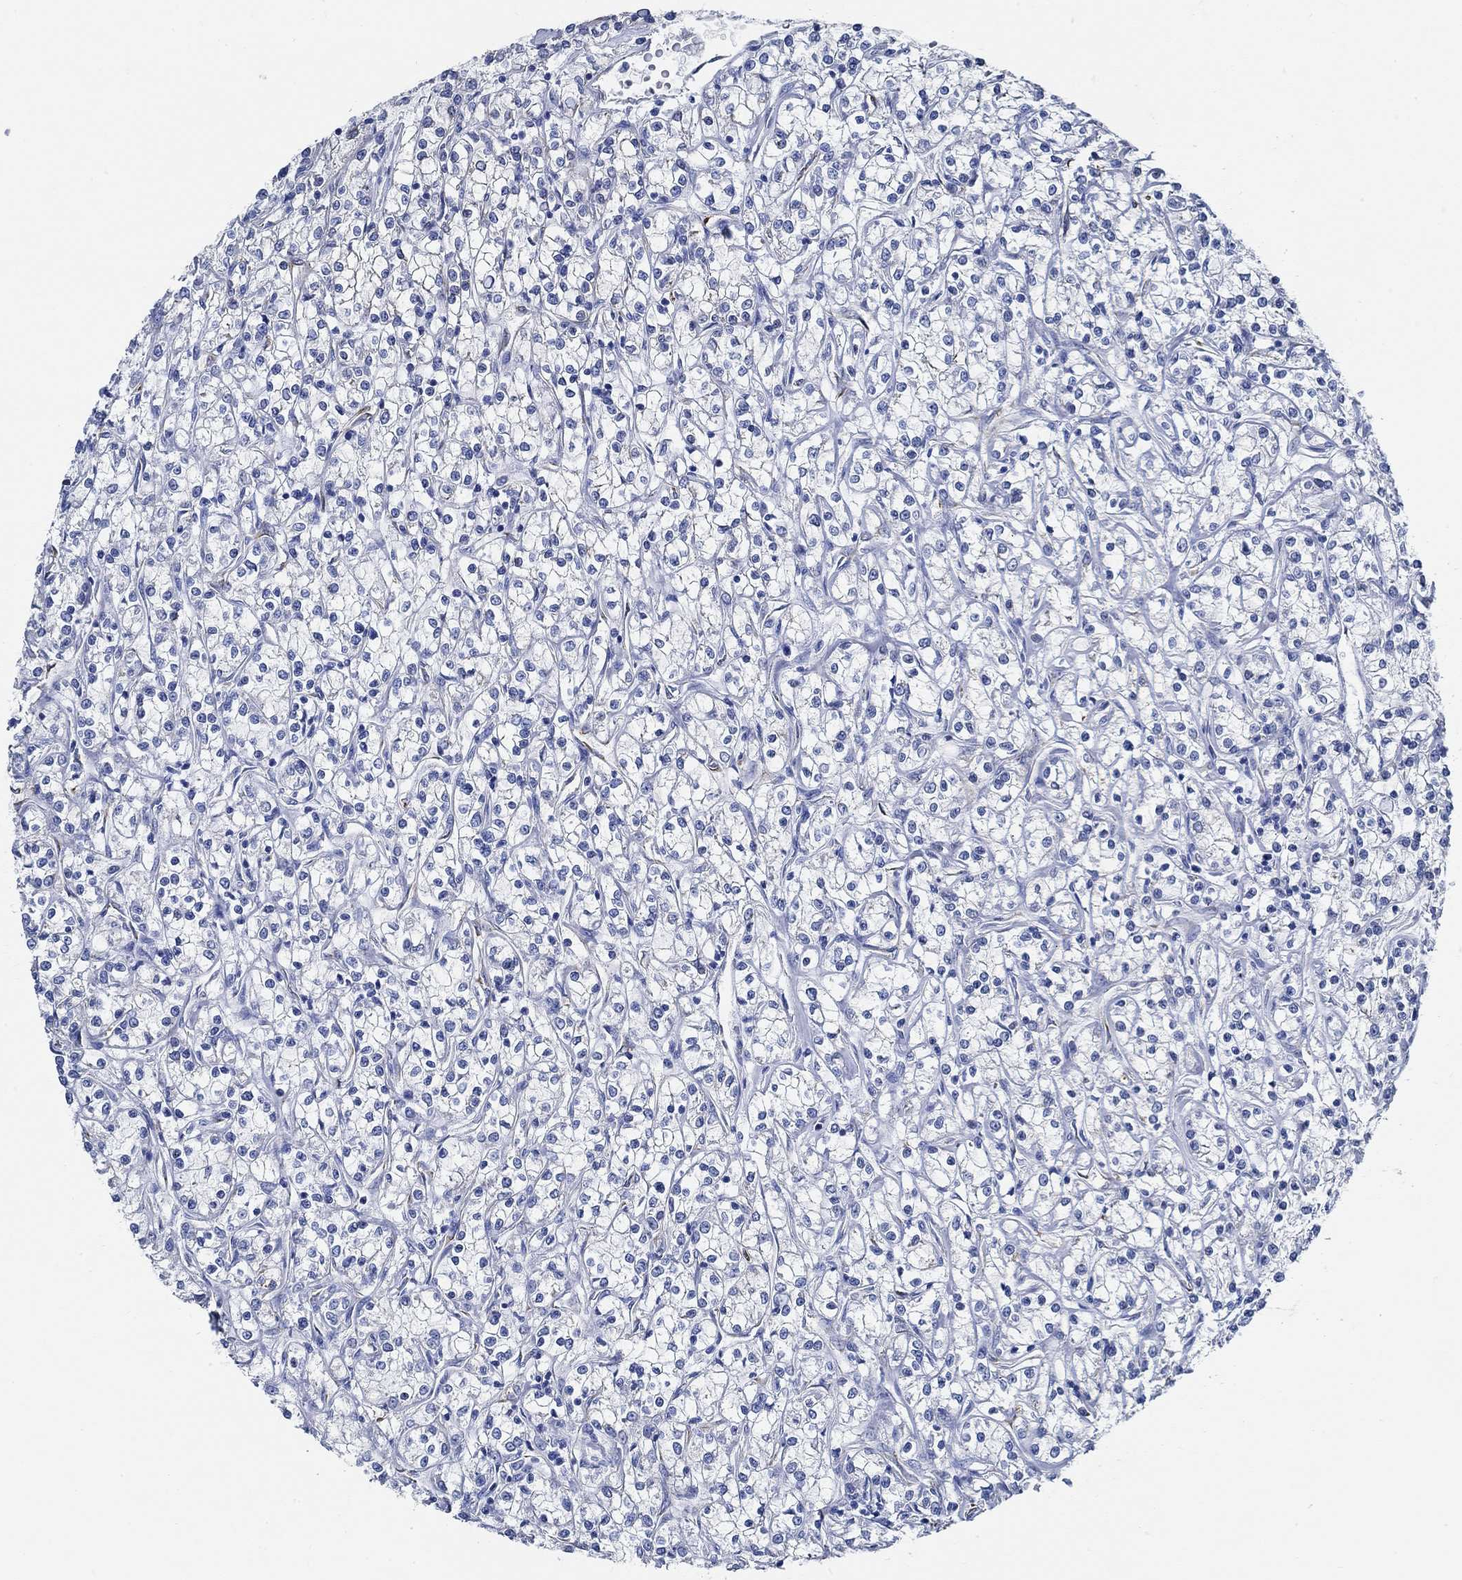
{"staining": {"intensity": "negative", "quantity": "none", "location": "none"}, "tissue": "renal cancer", "cell_type": "Tumor cells", "image_type": "cancer", "snomed": [{"axis": "morphology", "description": "Adenocarcinoma, NOS"}, {"axis": "topography", "description": "Kidney"}], "caption": "There is no significant expression in tumor cells of renal cancer.", "gene": "HECW2", "patient": {"sex": "female", "age": 59}}